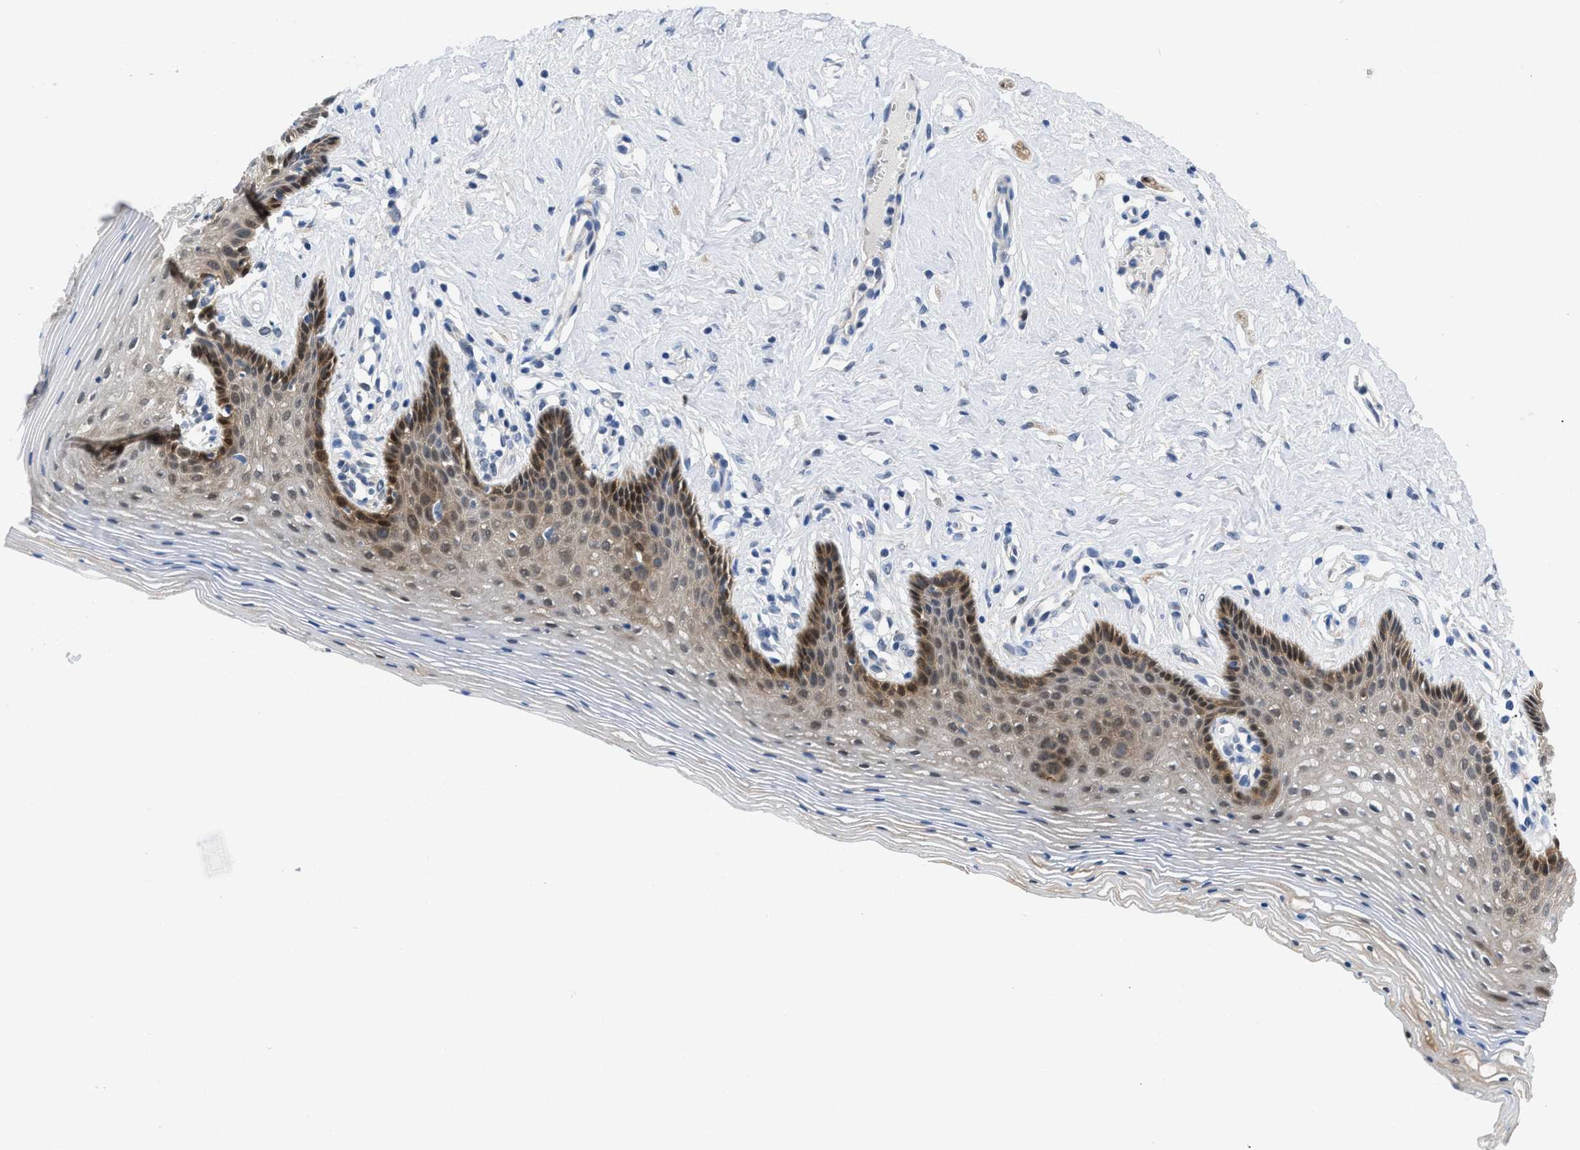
{"staining": {"intensity": "moderate", "quantity": "25%-75%", "location": "cytoplasmic/membranous,nuclear"}, "tissue": "vagina", "cell_type": "Squamous epithelial cells", "image_type": "normal", "snomed": [{"axis": "morphology", "description": "Normal tissue, NOS"}, {"axis": "topography", "description": "Vagina"}], "caption": "DAB immunohistochemical staining of normal vagina demonstrates moderate cytoplasmic/membranous,nuclear protein staining in approximately 25%-75% of squamous epithelial cells.", "gene": "CBR1", "patient": {"sex": "female", "age": 32}}